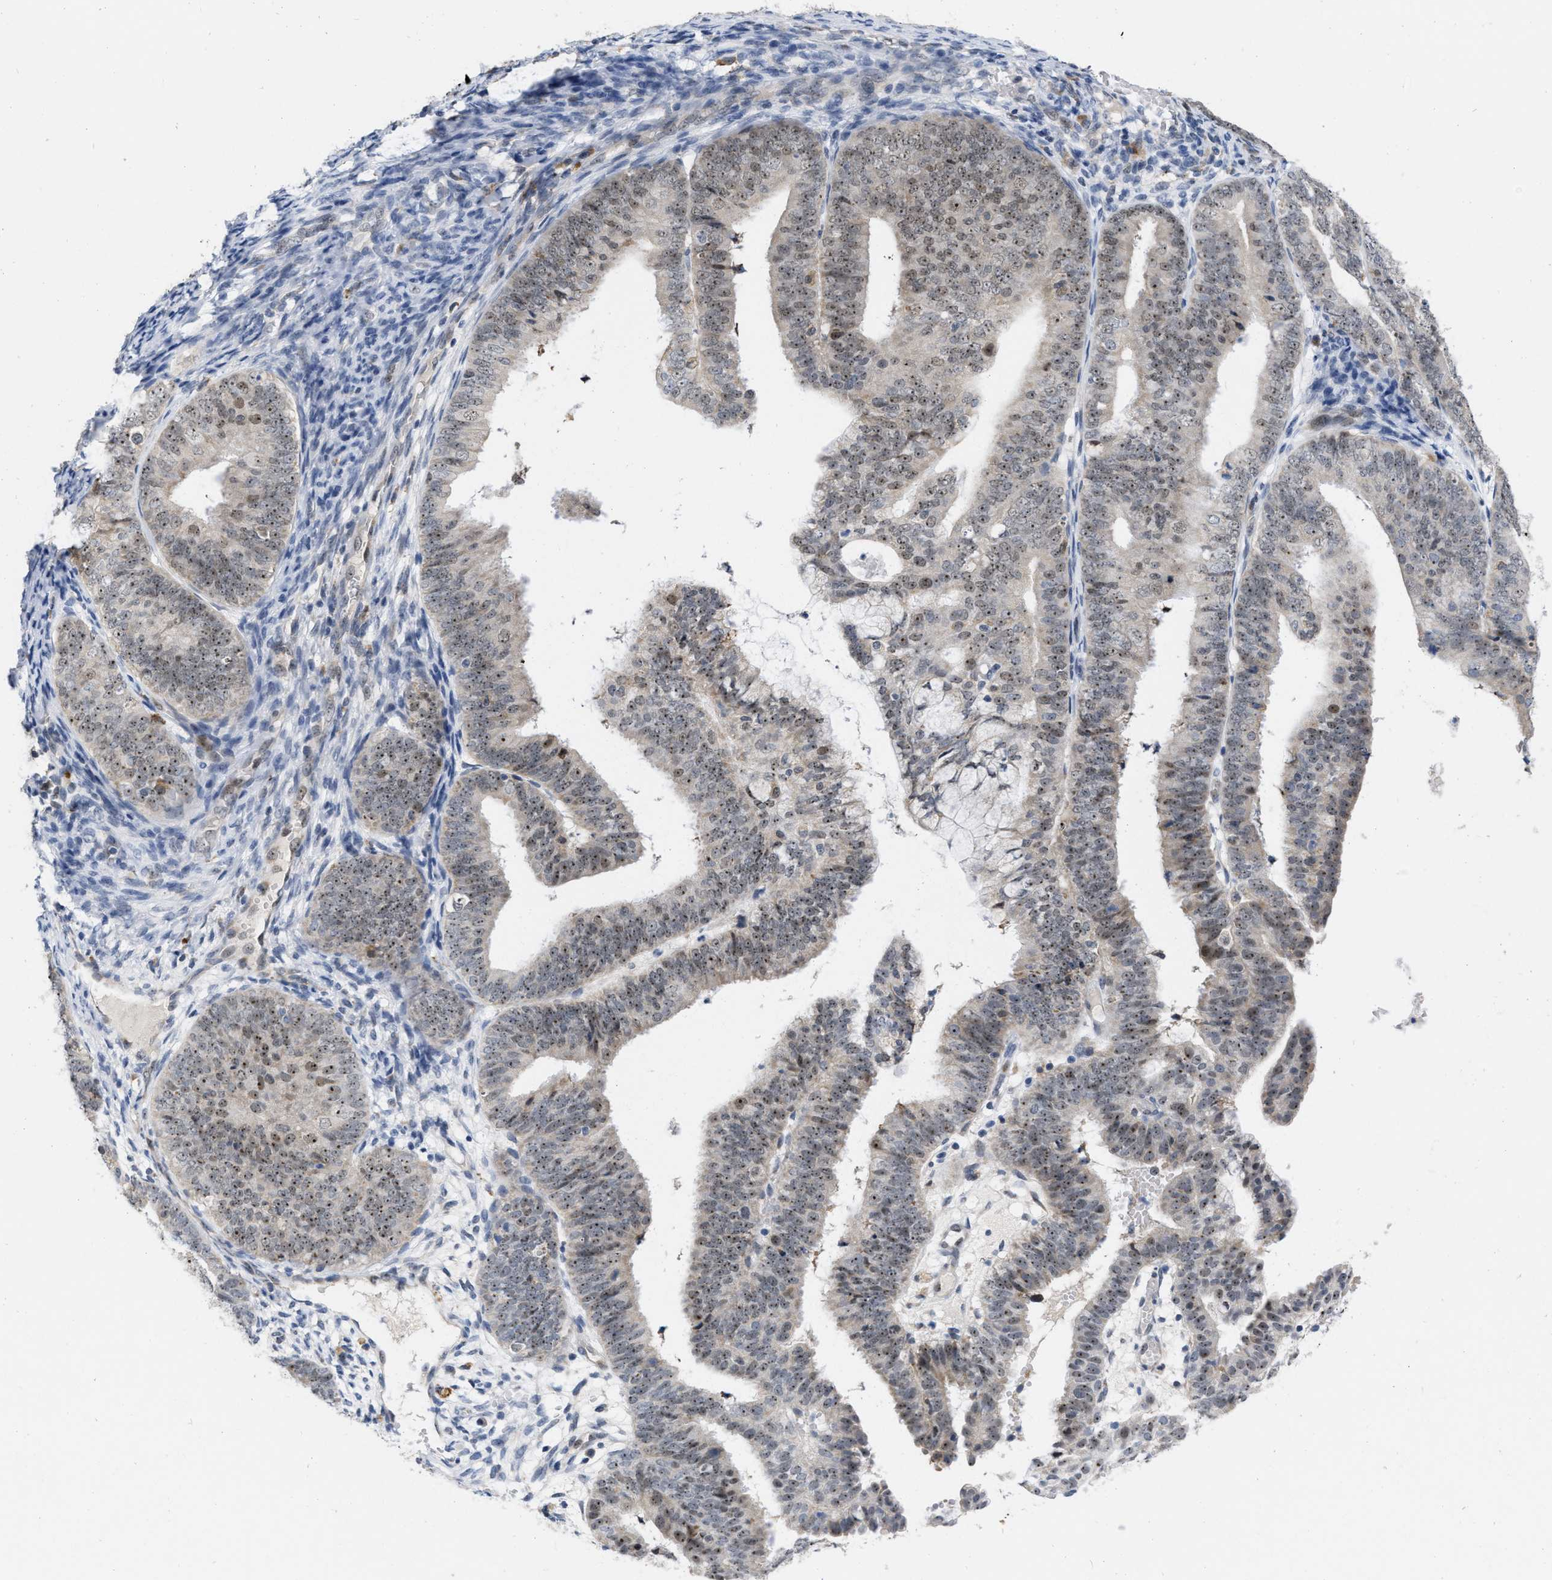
{"staining": {"intensity": "moderate", "quantity": "25%-75%", "location": "nuclear"}, "tissue": "endometrial cancer", "cell_type": "Tumor cells", "image_type": "cancer", "snomed": [{"axis": "morphology", "description": "Adenocarcinoma, NOS"}, {"axis": "topography", "description": "Endometrium"}], "caption": "A photomicrograph of human endometrial cancer stained for a protein displays moderate nuclear brown staining in tumor cells. The protein of interest is stained brown, and the nuclei are stained in blue (DAB IHC with brightfield microscopy, high magnification).", "gene": "ELAC2", "patient": {"sex": "female", "age": 63}}